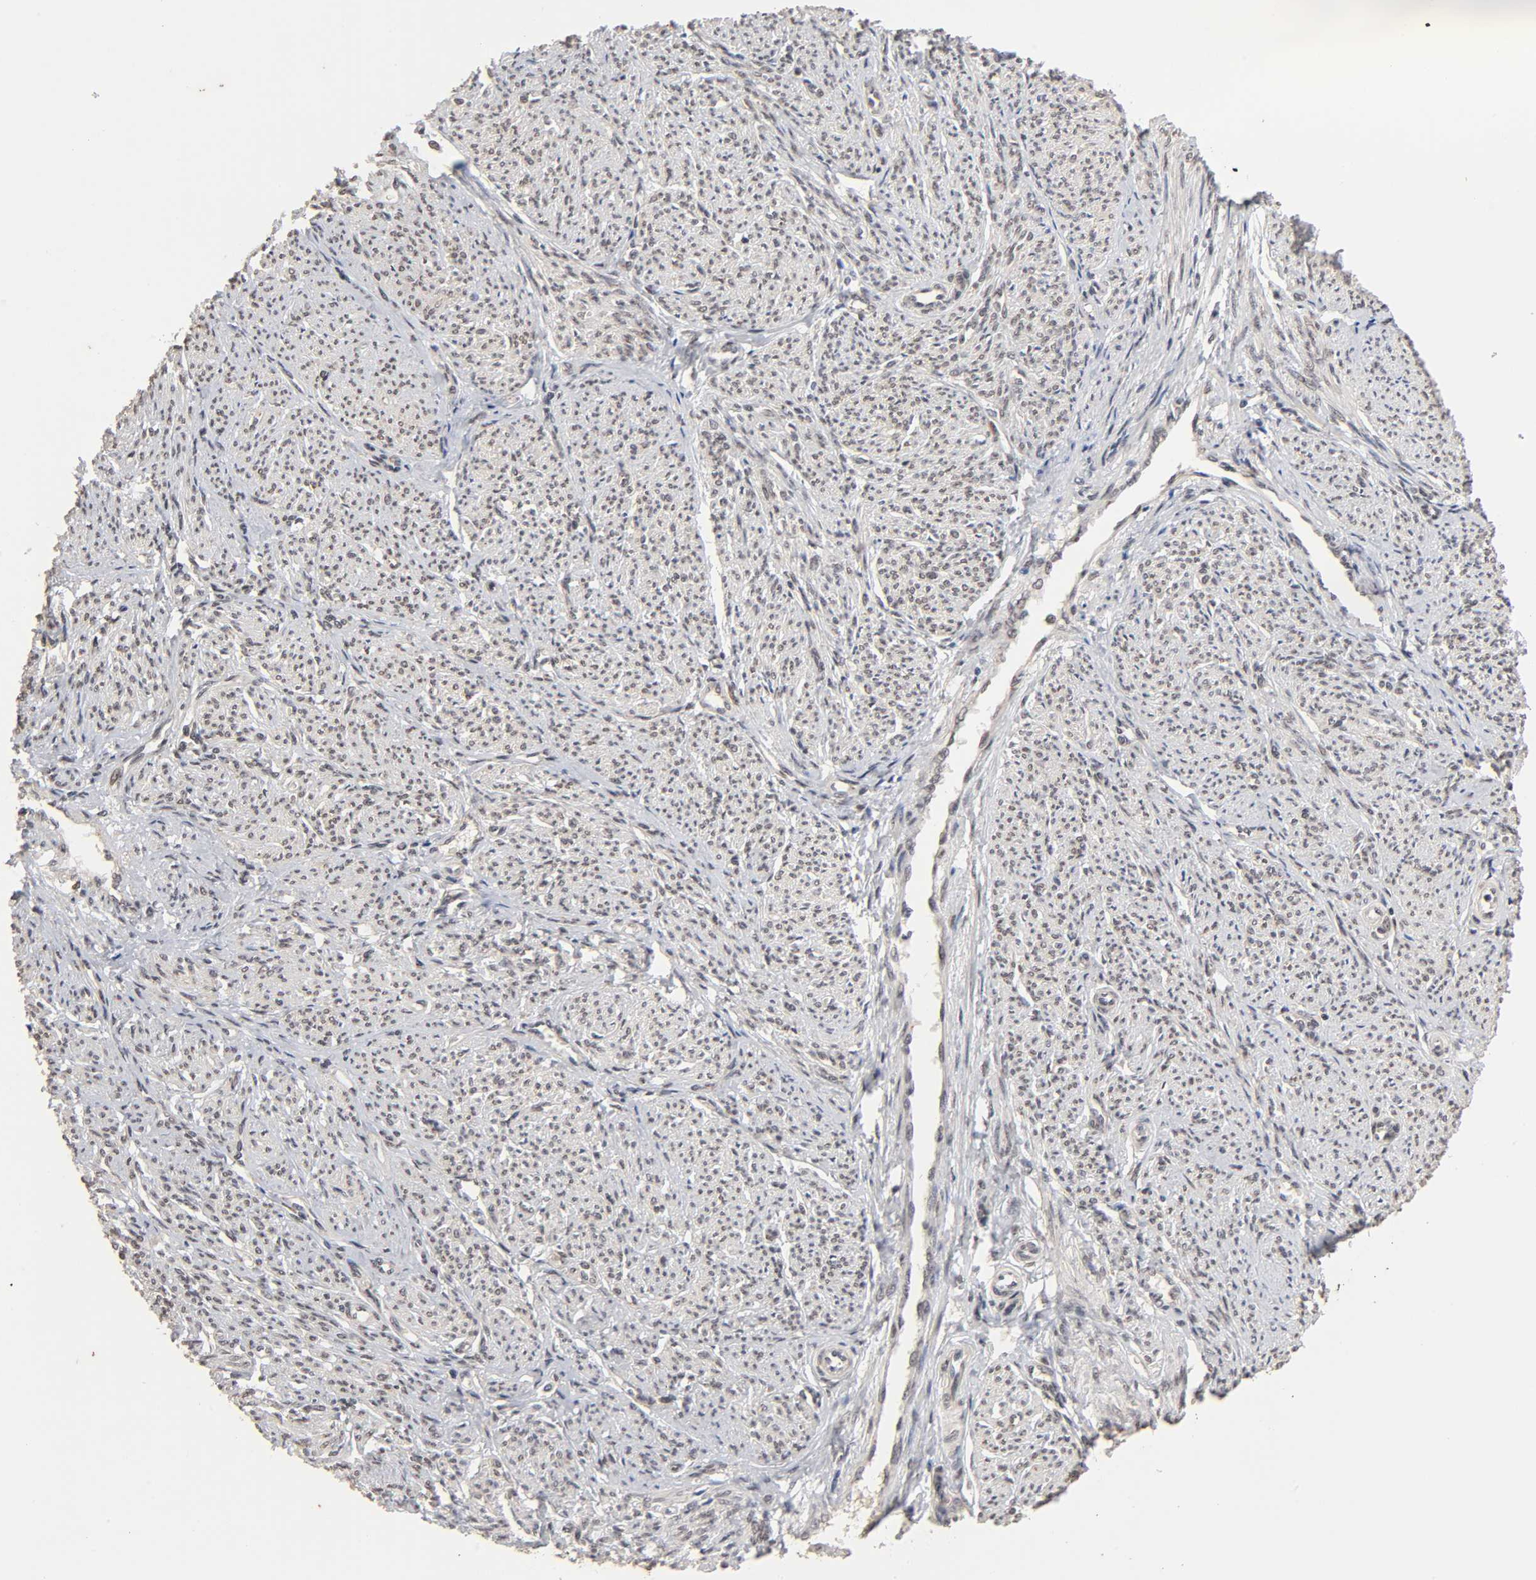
{"staining": {"intensity": "weak", "quantity": "25%-75%", "location": "nuclear"}, "tissue": "smooth muscle", "cell_type": "Smooth muscle cells", "image_type": "normal", "snomed": [{"axis": "morphology", "description": "Normal tissue, NOS"}, {"axis": "topography", "description": "Smooth muscle"}], "caption": "Immunohistochemistry (IHC) of benign smooth muscle shows low levels of weak nuclear staining in approximately 25%-75% of smooth muscle cells. (IHC, brightfield microscopy, high magnification).", "gene": "EP300", "patient": {"sex": "female", "age": 65}}